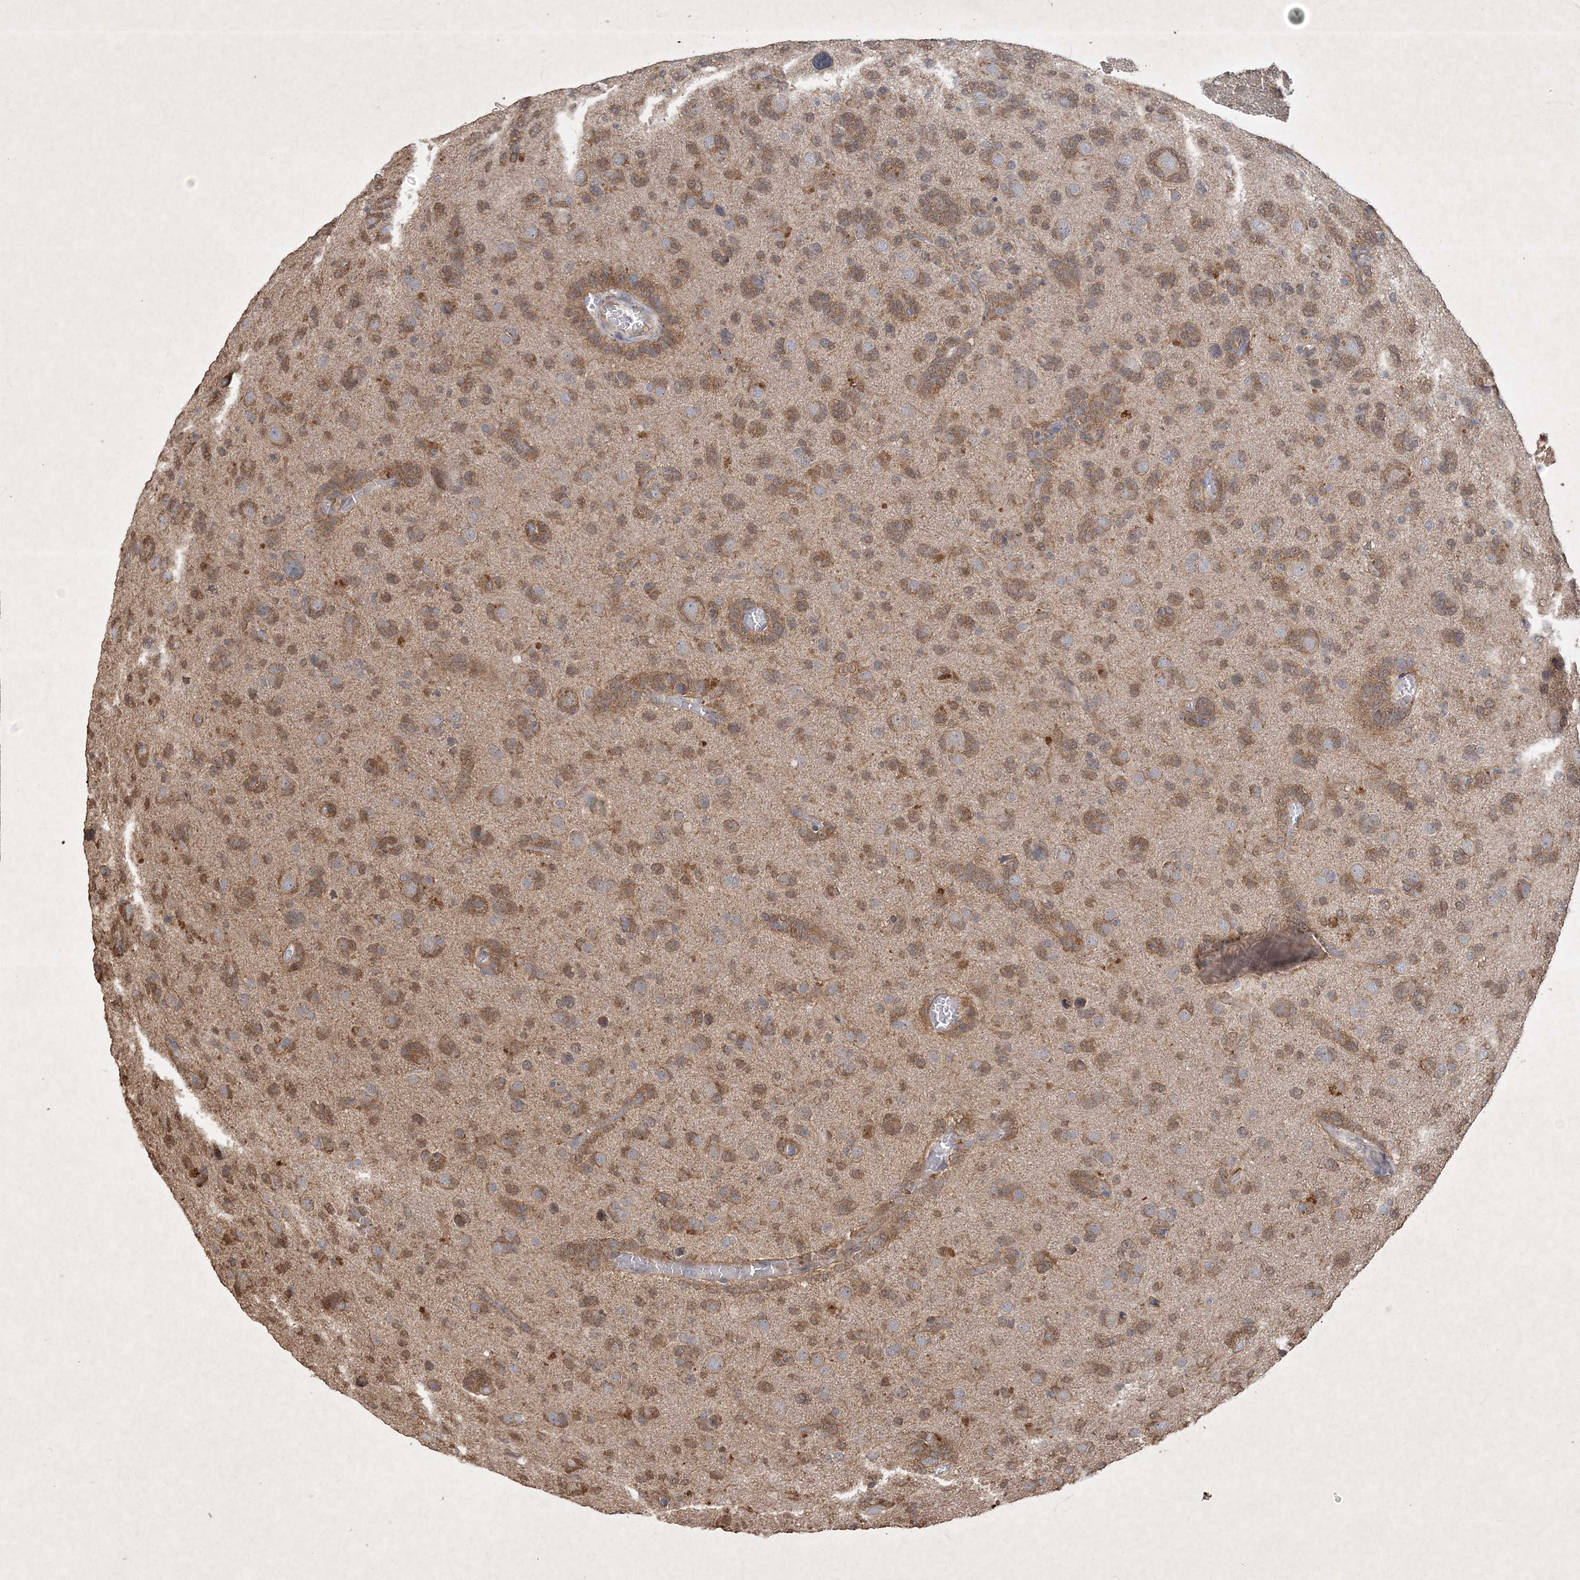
{"staining": {"intensity": "moderate", "quantity": "25%-75%", "location": "cytoplasmic/membranous"}, "tissue": "glioma", "cell_type": "Tumor cells", "image_type": "cancer", "snomed": [{"axis": "morphology", "description": "Glioma, malignant, High grade"}, {"axis": "topography", "description": "Brain"}], "caption": "Immunohistochemical staining of glioma demonstrates moderate cytoplasmic/membranous protein staining in about 25%-75% of tumor cells. The staining was performed using DAB, with brown indicating positive protein expression. Nuclei are stained blue with hematoxylin.", "gene": "AKR7A2", "patient": {"sex": "female", "age": 59}}